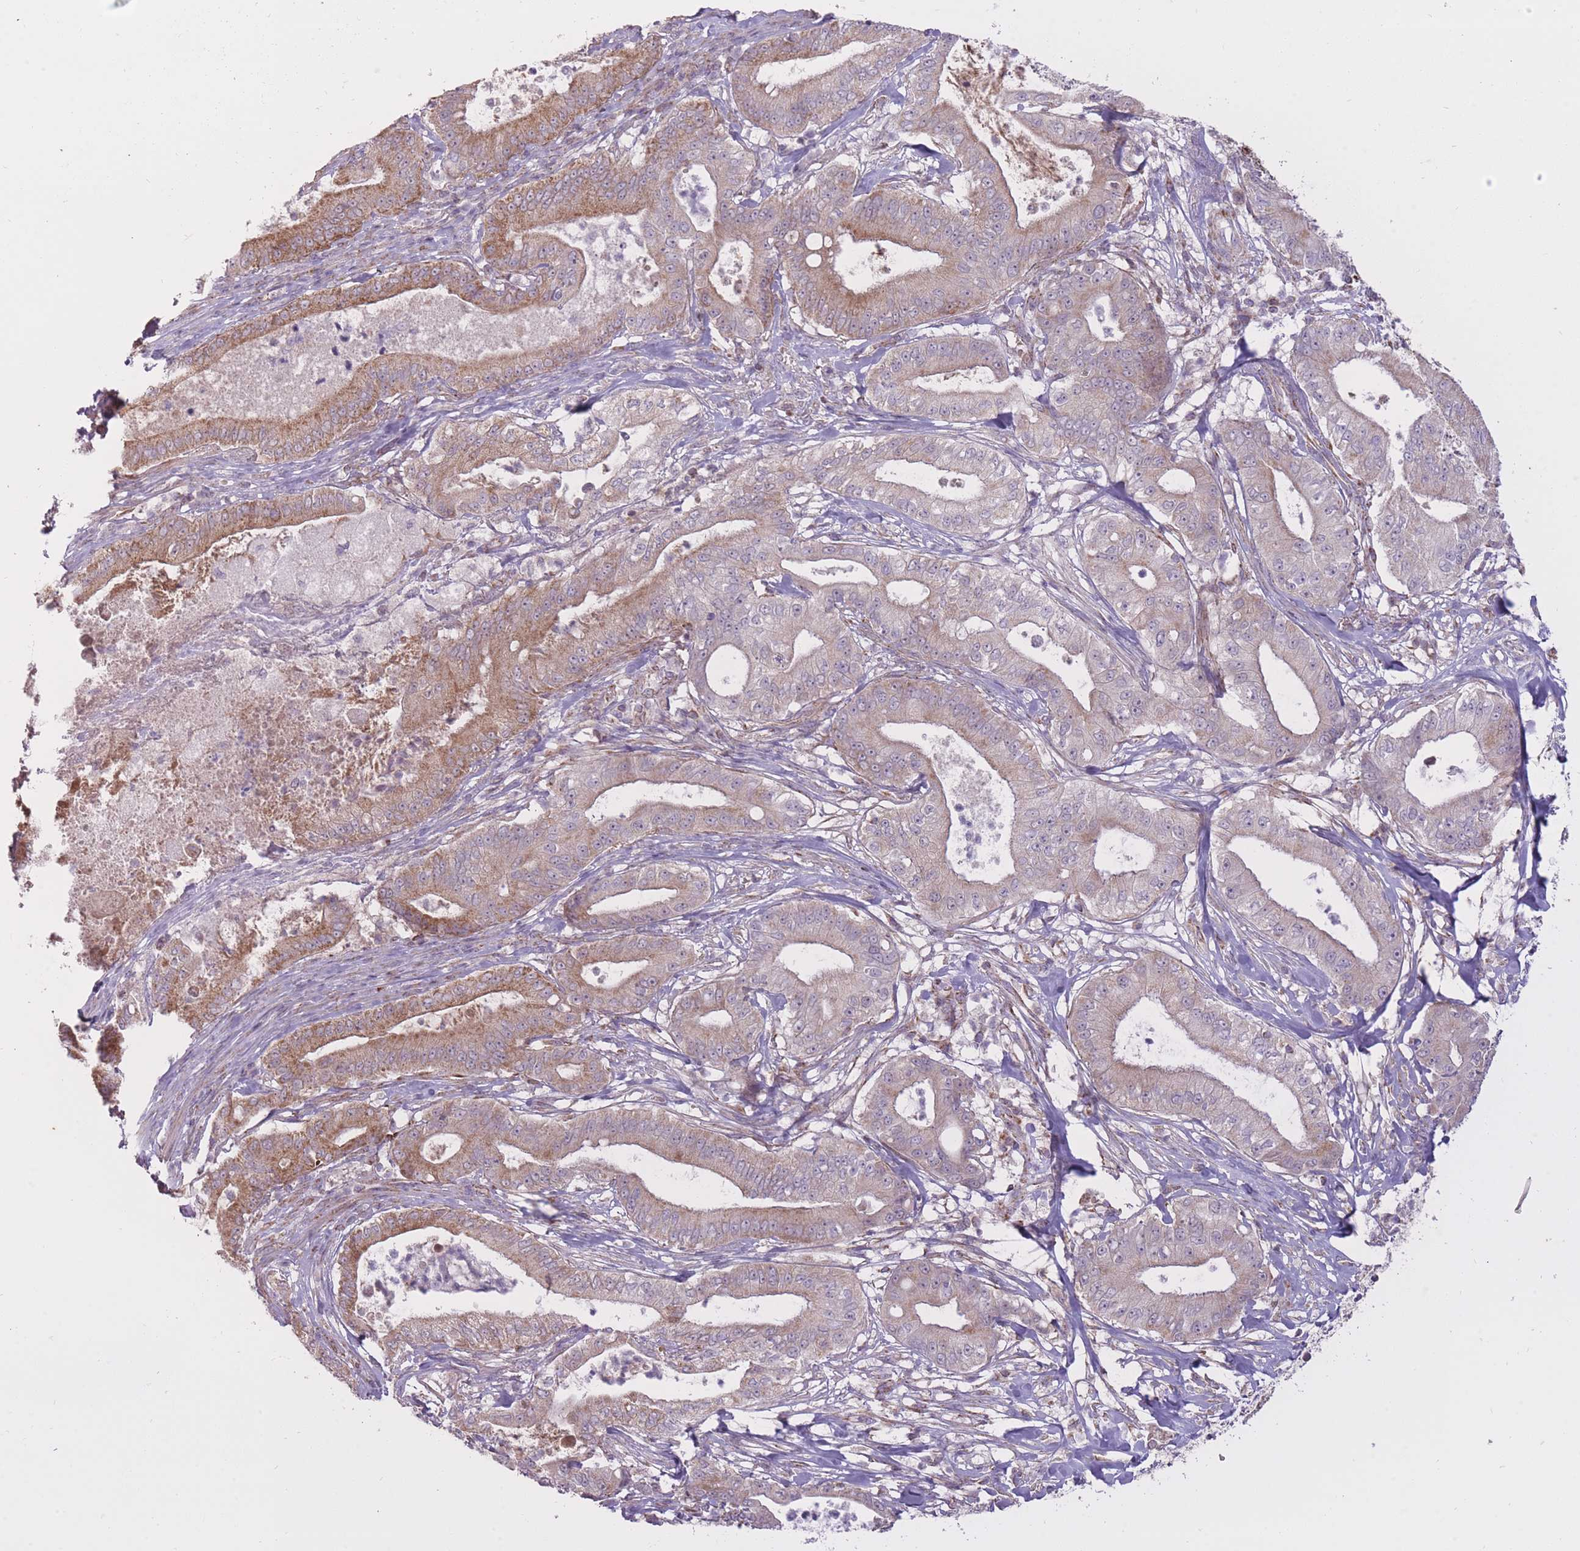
{"staining": {"intensity": "moderate", "quantity": "25%-75%", "location": "cytoplasmic/membranous"}, "tissue": "pancreatic cancer", "cell_type": "Tumor cells", "image_type": "cancer", "snomed": [{"axis": "morphology", "description": "Adenocarcinoma, NOS"}, {"axis": "topography", "description": "Pancreas"}], "caption": "IHC staining of pancreatic cancer (adenocarcinoma), which reveals medium levels of moderate cytoplasmic/membranous positivity in about 25%-75% of tumor cells indicating moderate cytoplasmic/membranous protein expression. The staining was performed using DAB (3,3'-diaminobenzidine) (brown) for protein detection and nuclei were counterstained in hematoxylin (blue).", "gene": "LIN7C", "patient": {"sex": "male", "age": 71}}